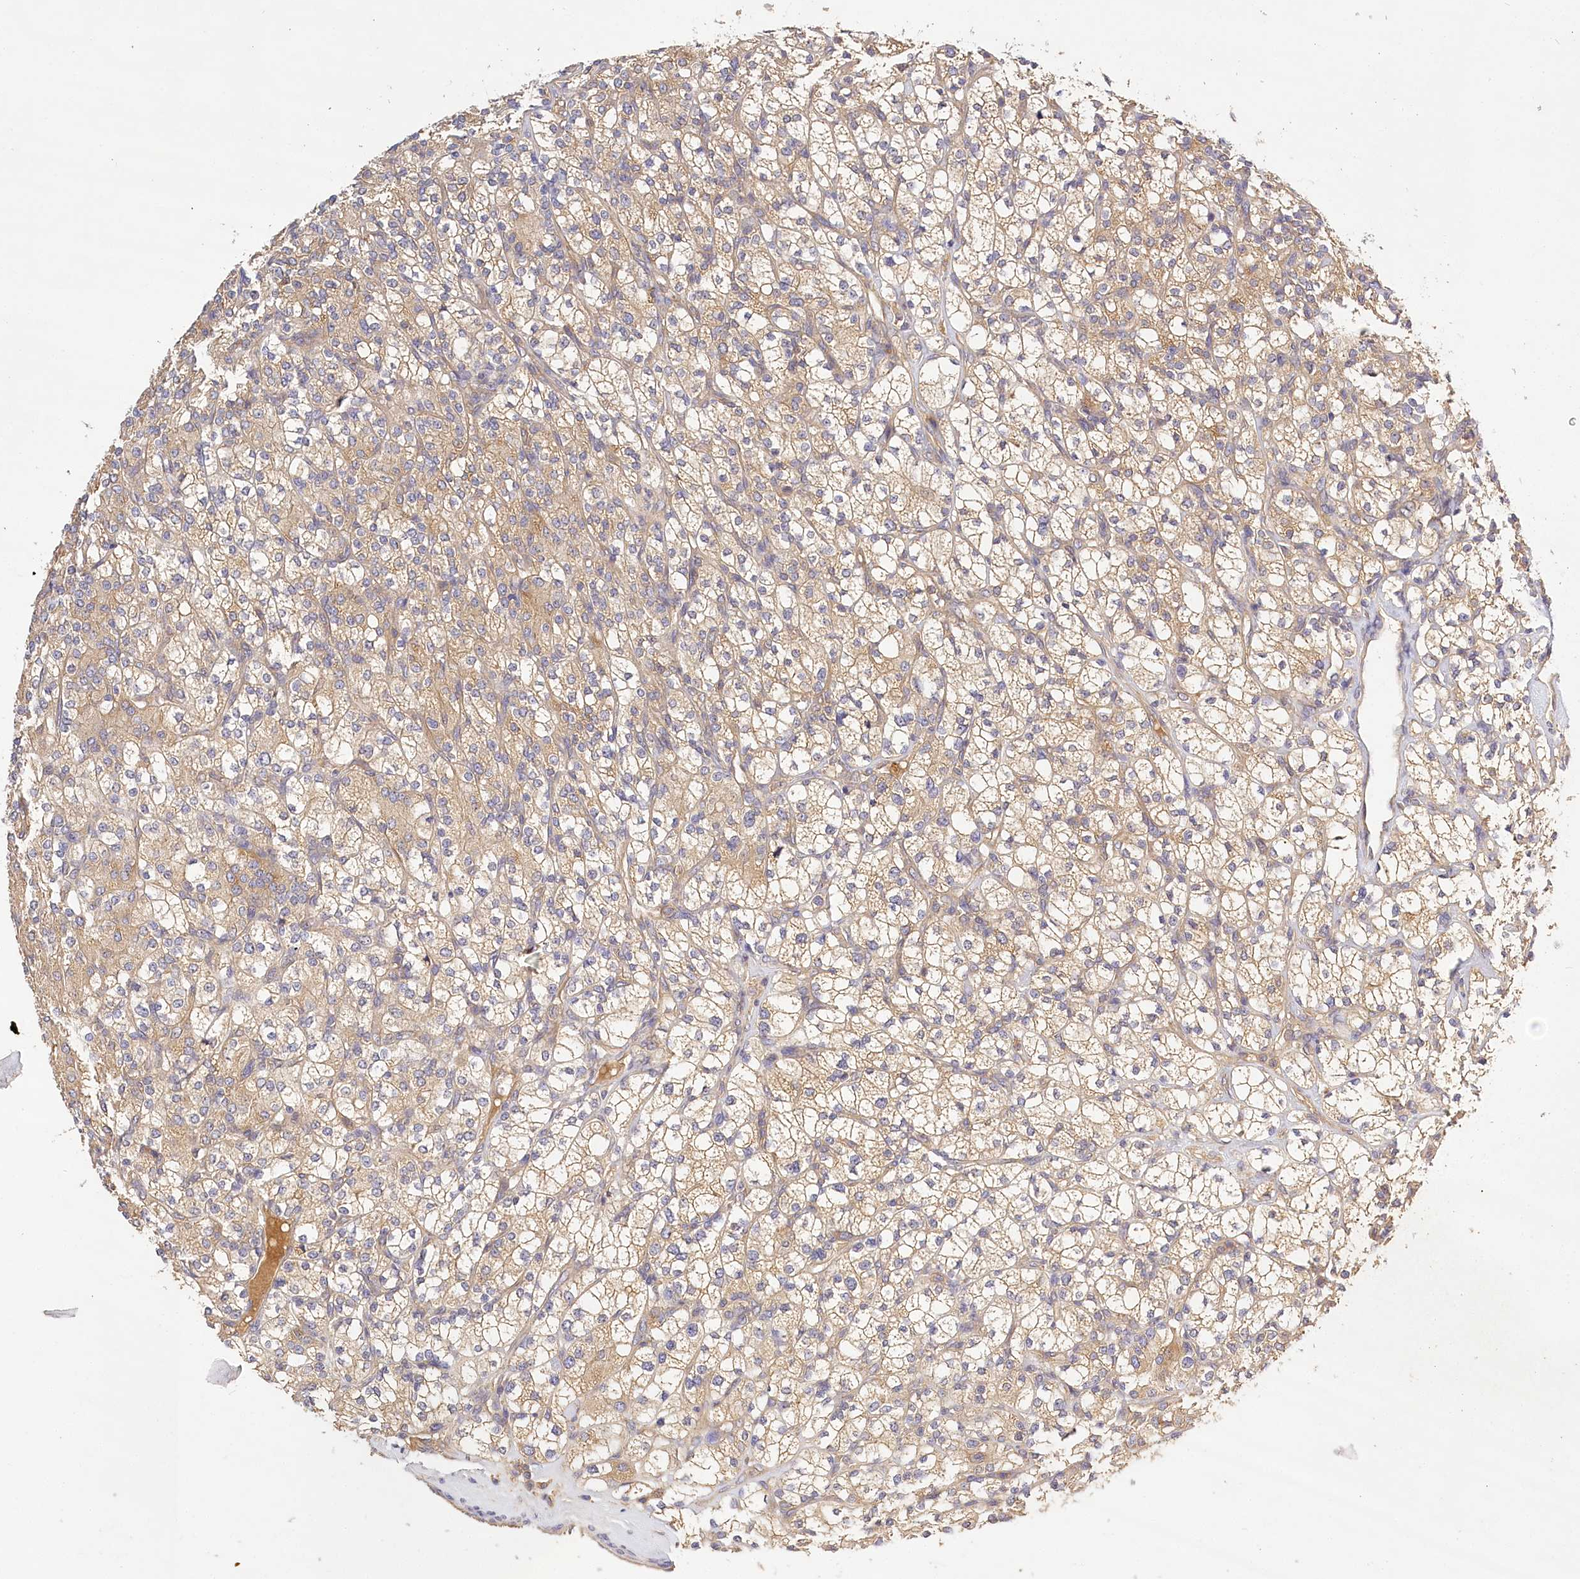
{"staining": {"intensity": "weak", "quantity": ">75%", "location": "cytoplasmic/membranous"}, "tissue": "renal cancer", "cell_type": "Tumor cells", "image_type": "cancer", "snomed": [{"axis": "morphology", "description": "Adenocarcinoma, NOS"}, {"axis": "topography", "description": "Kidney"}], "caption": "Adenocarcinoma (renal) tissue exhibits weak cytoplasmic/membranous positivity in approximately >75% of tumor cells", "gene": "LSS", "patient": {"sex": "male", "age": 77}}